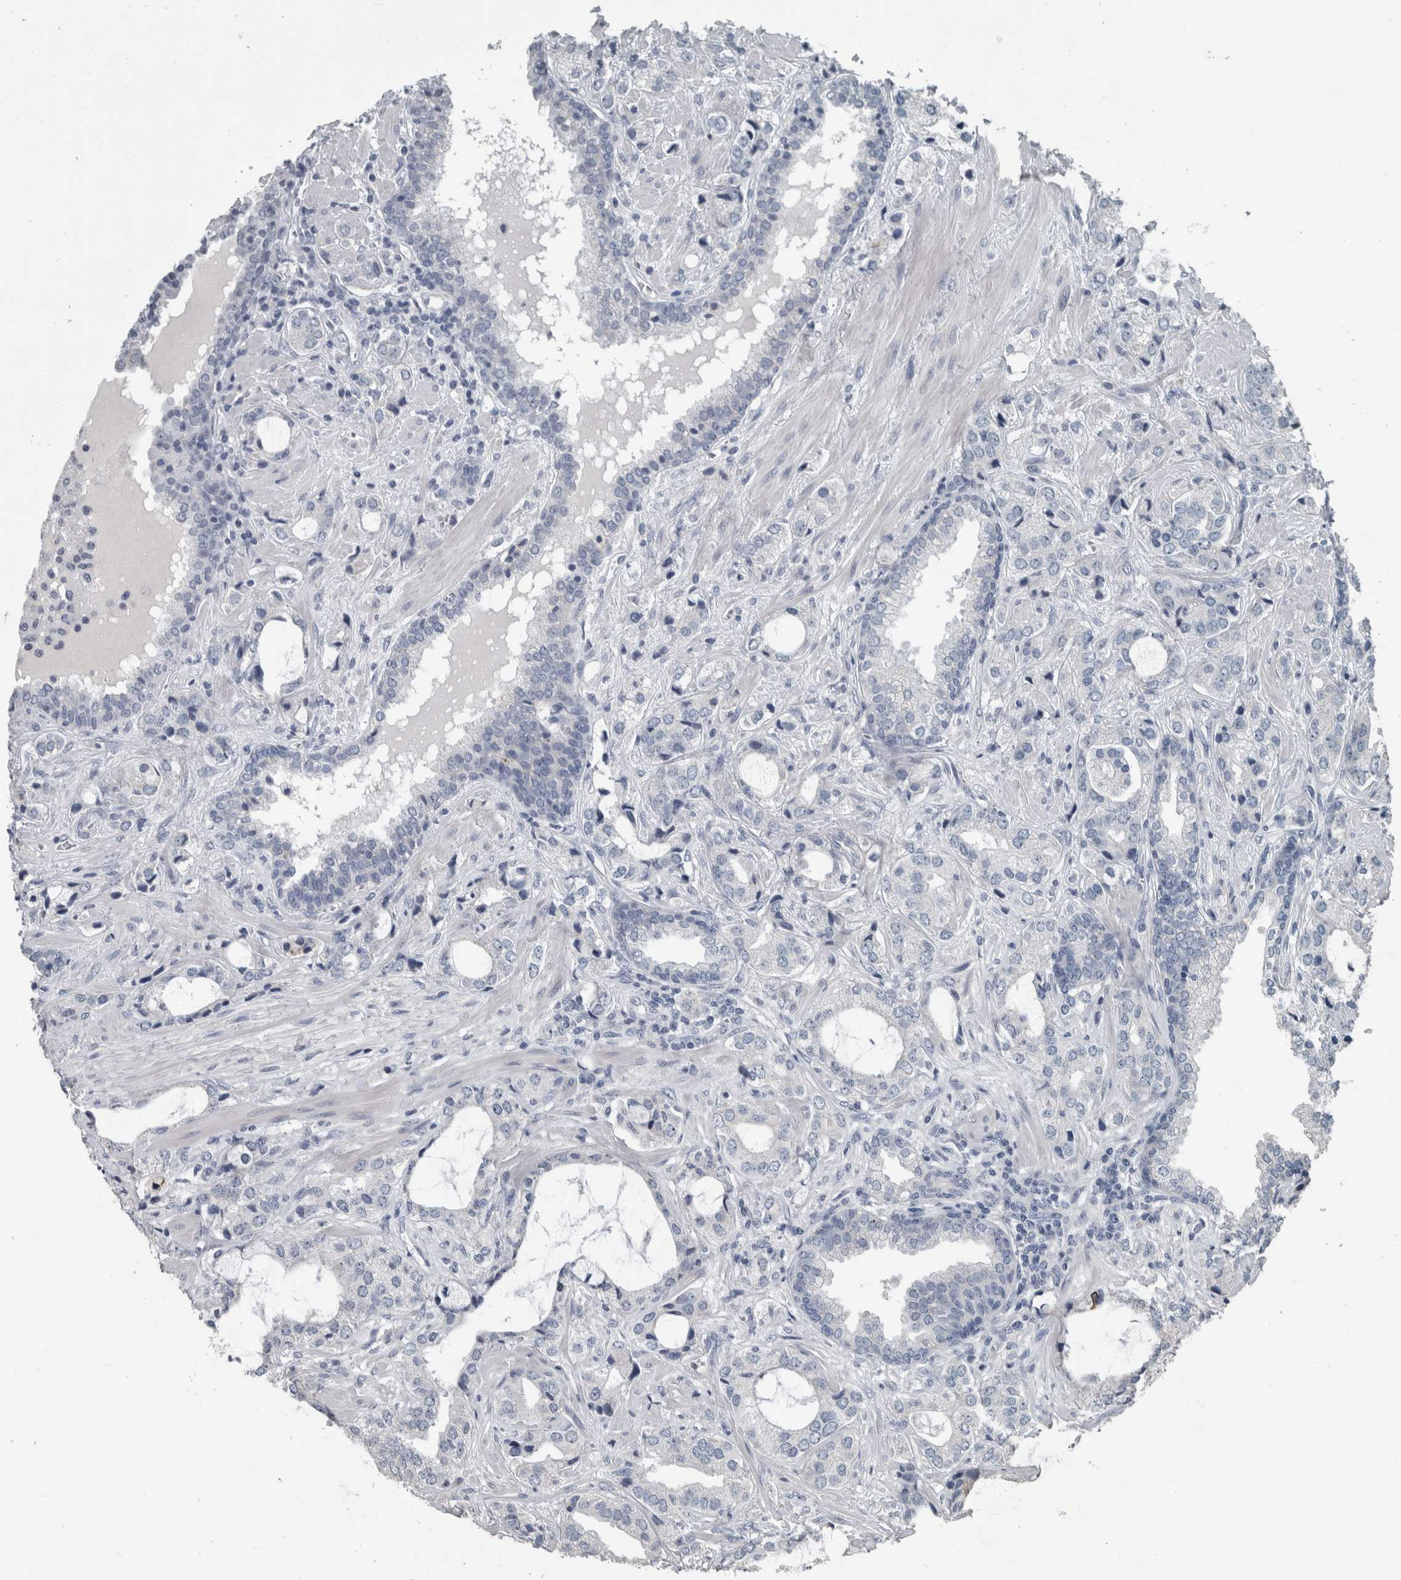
{"staining": {"intensity": "negative", "quantity": "none", "location": "none"}, "tissue": "prostate cancer", "cell_type": "Tumor cells", "image_type": "cancer", "snomed": [{"axis": "morphology", "description": "Adenocarcinoma, High grade"}, {"axis": "topography", "description": "Prostate"}], "caption": "An immunohistochemistry photomicrograph of prostate cancer is shown. There is no staining in tumor cells of prostate cancer.", "gene": "KRT20", "patient": {"sex": "male", "age": 66}}